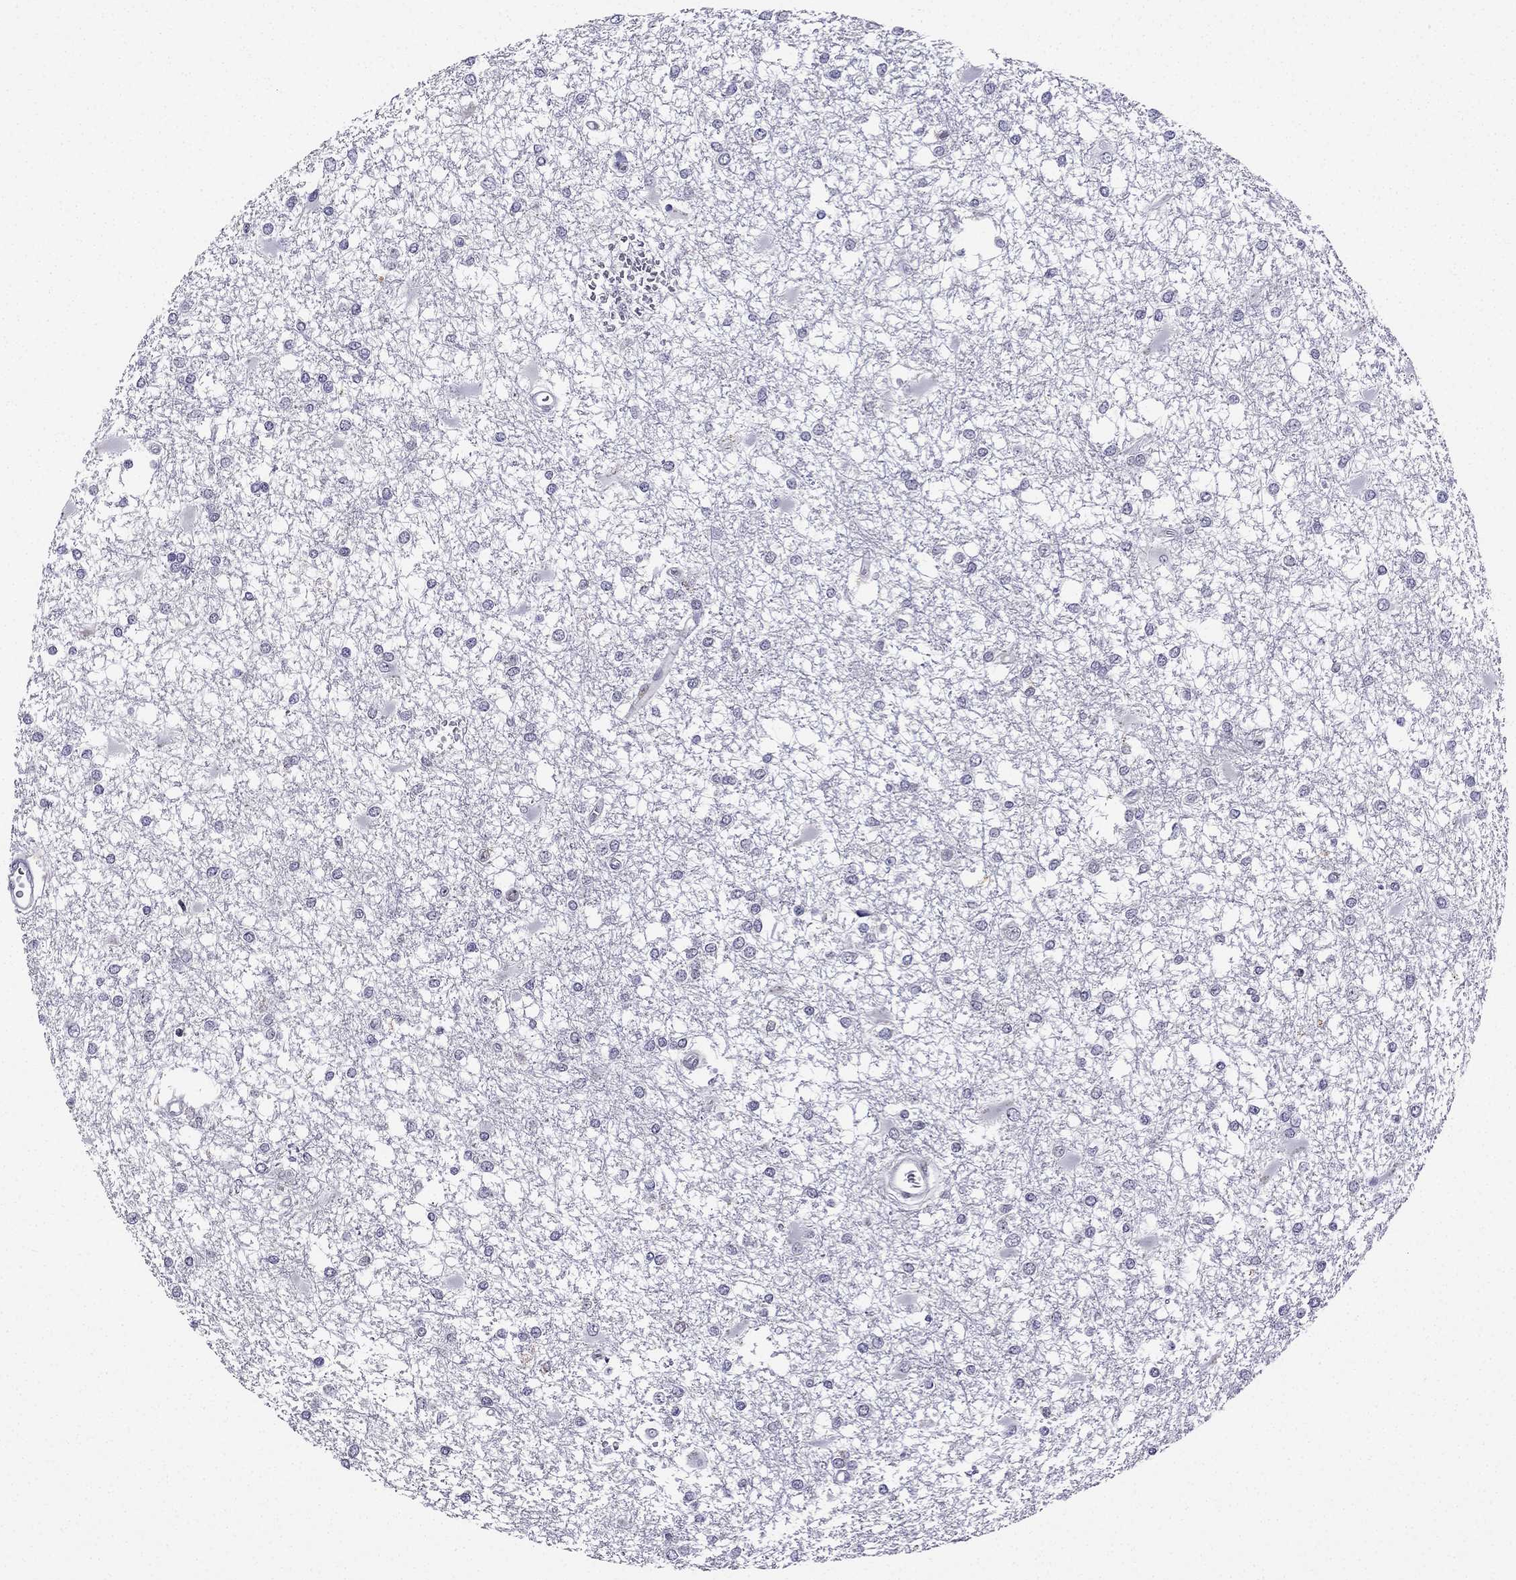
{"staining": {"intensity": "negative", "quantity": "none", "location": "none"}, "tissue": "glioma", "cell_type": "Tumor cells", "image_type": "cancer", "snomed": [{"axis": "morphology", "description": "Glioma, malignant, High grade"}, {"axis": "topography", "description": "Cerebral cortex"}], "caption": "Glioma was stained to show a protein in brown. There is no significant expression in tumor cells.", "gene": "CCK", "patient": {"sex": "male", "age": 79}}